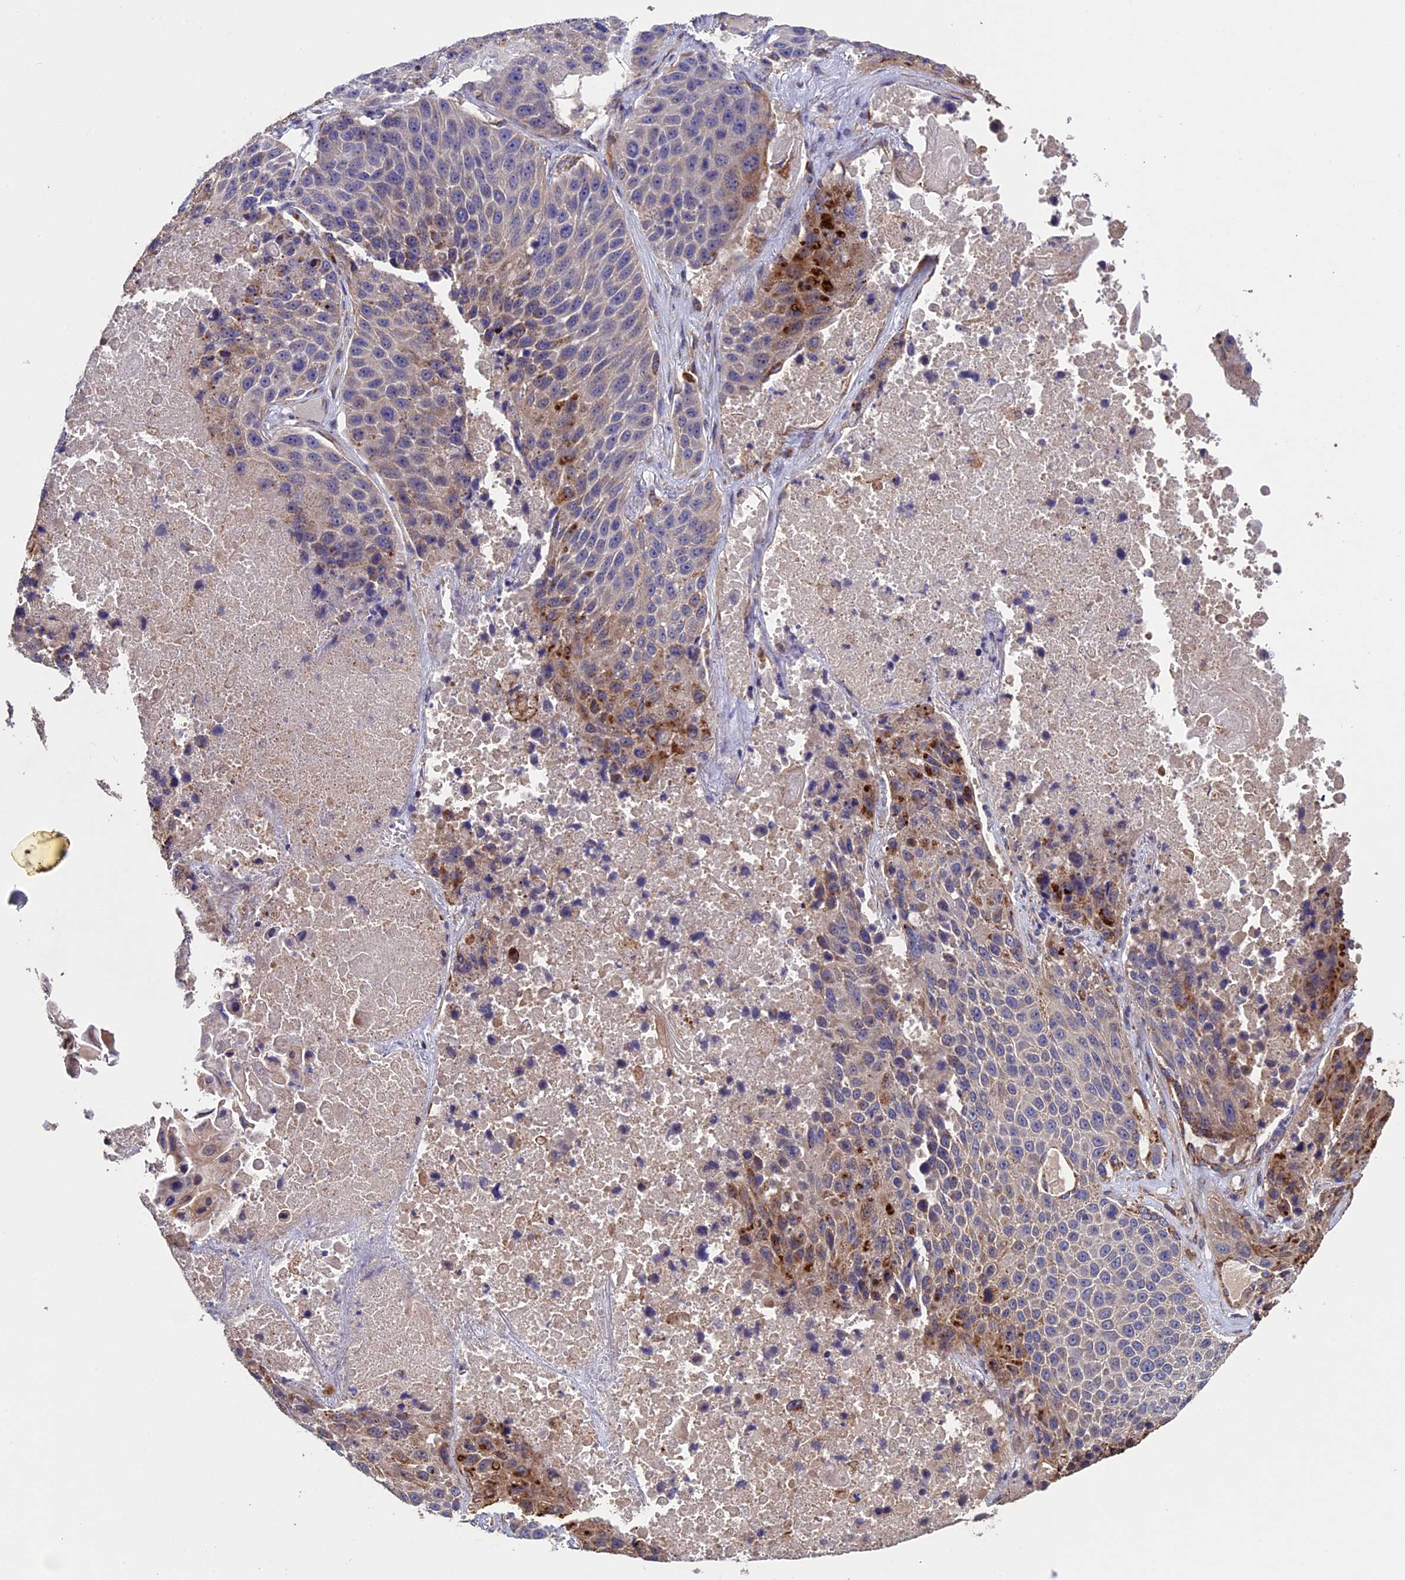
{"staining": {"intensity": "moderate", "quantity": "<25%", "location": "cytoplasmic/membranous"}, "tissue": "lung cancer", "cell_type": "Tumor cells", "image_type": "cancer", "snomed": [{"axis": "morphology", "description": "Squamous cell carcinoma, NOS"}, {"axis": "topography", "description": "Lung"}], "caption": "Brown immunohistochemical staining in lung cancer (squamous cell carcinoma) displays moderate cytoplasmic/membranous expression in about <25% of tumor cells.", "gene": "RNF17", "patient": {"sex": "male", "age": 61}}